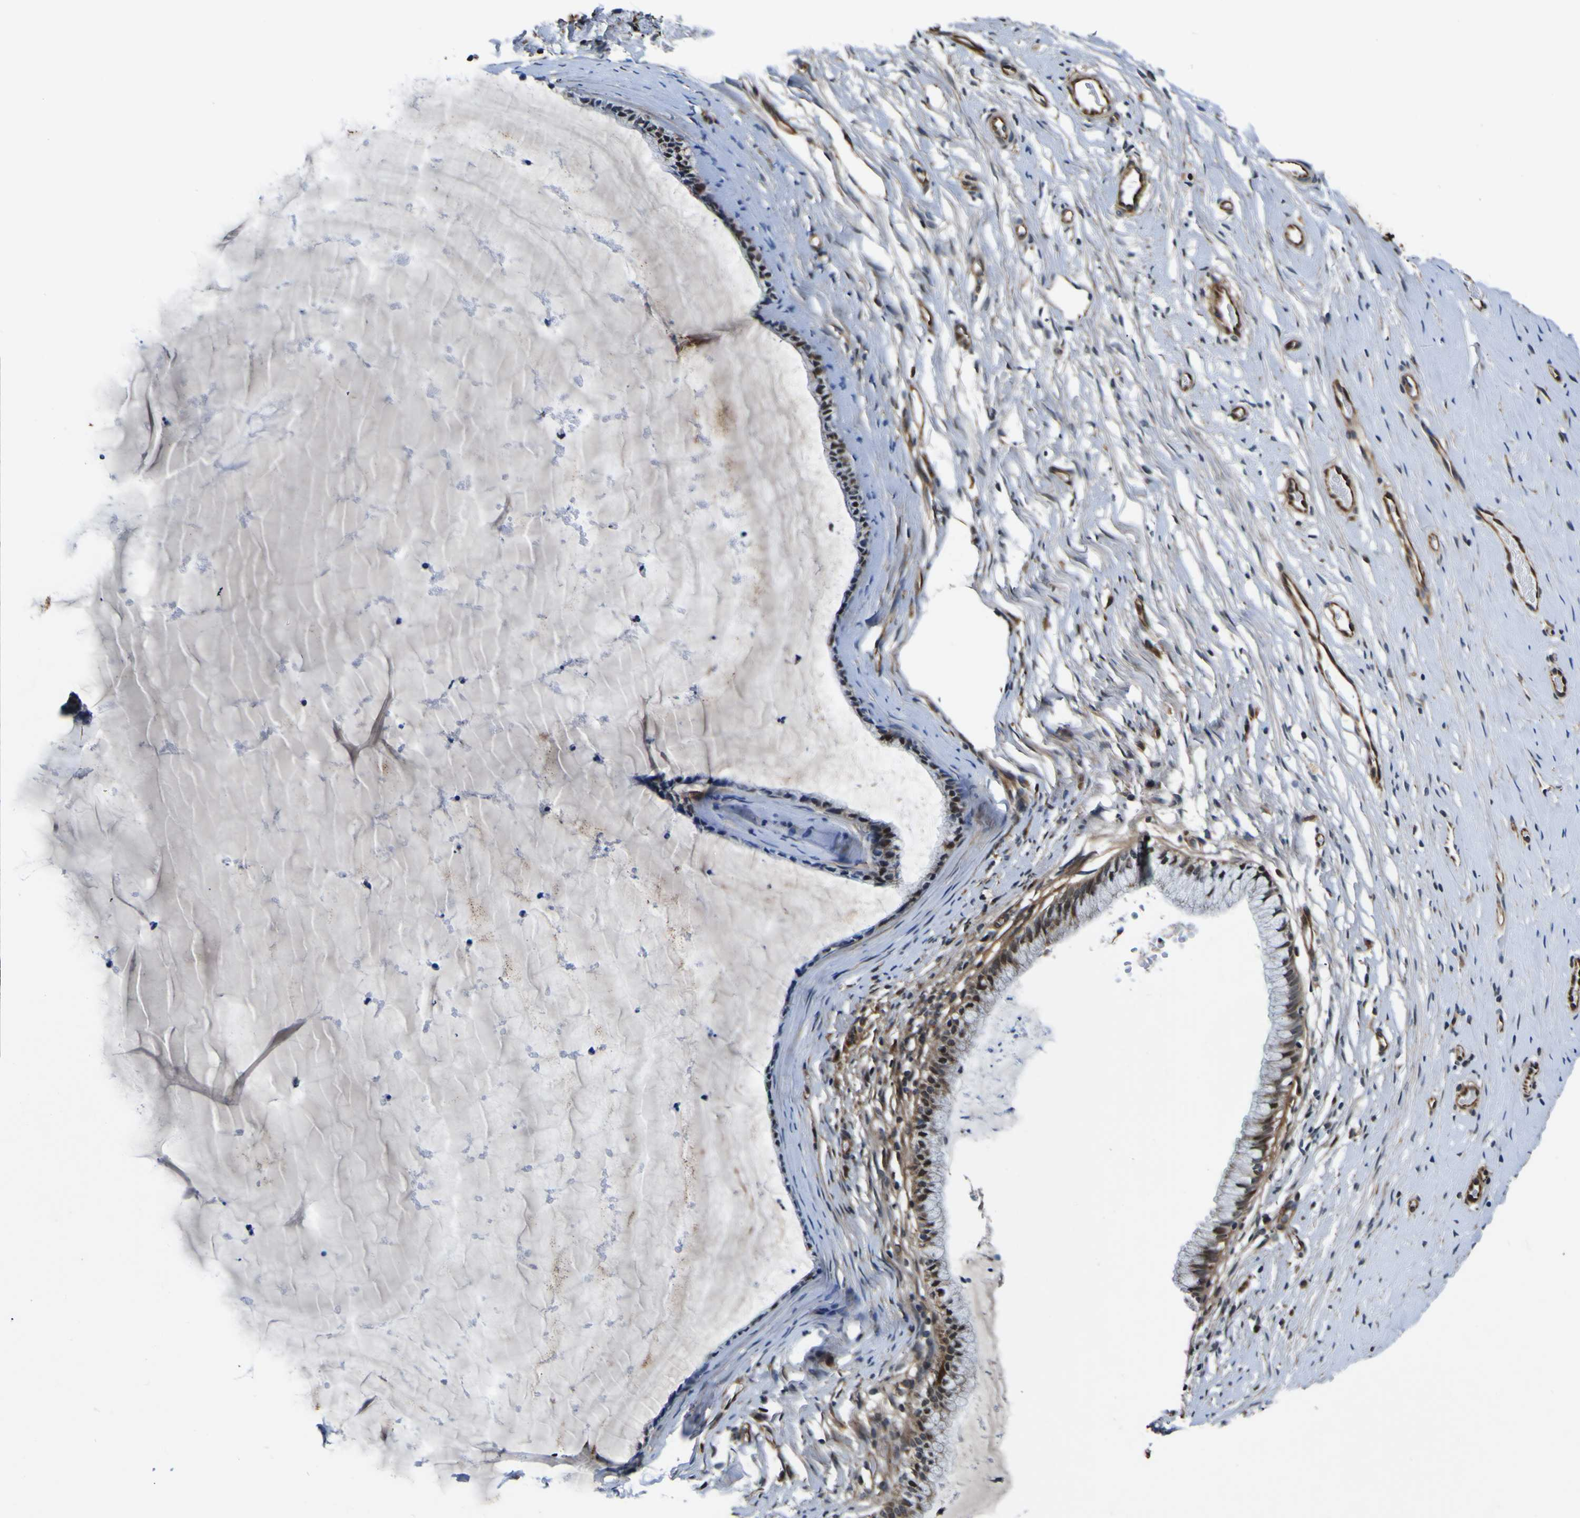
{"staining": {"intensity": "moderate", "quantity": "25%-75%", "location": "cytoplasmic/membranous,nuclear"}, "tissue": "cervix", "cell_type": "Glandular cells", "image_type": "normal", "snomed": [{"axis": "morphology", "description": "Normal tissue, NOS"}, {"axis": "topography", "description": "Cervix"}], "caption": "The photomicrograph exhibits a brown stain indicating the presence of a protein in the cytoplasmic/membranous,nuclear of glandular cells in cervix. (DAB (3,3'-diaminobenzidine) IHC, brown staining for protein, blue staining for nuclei).", "gene": "POSTN", "patient": {"sex": "female", "age": 39}}